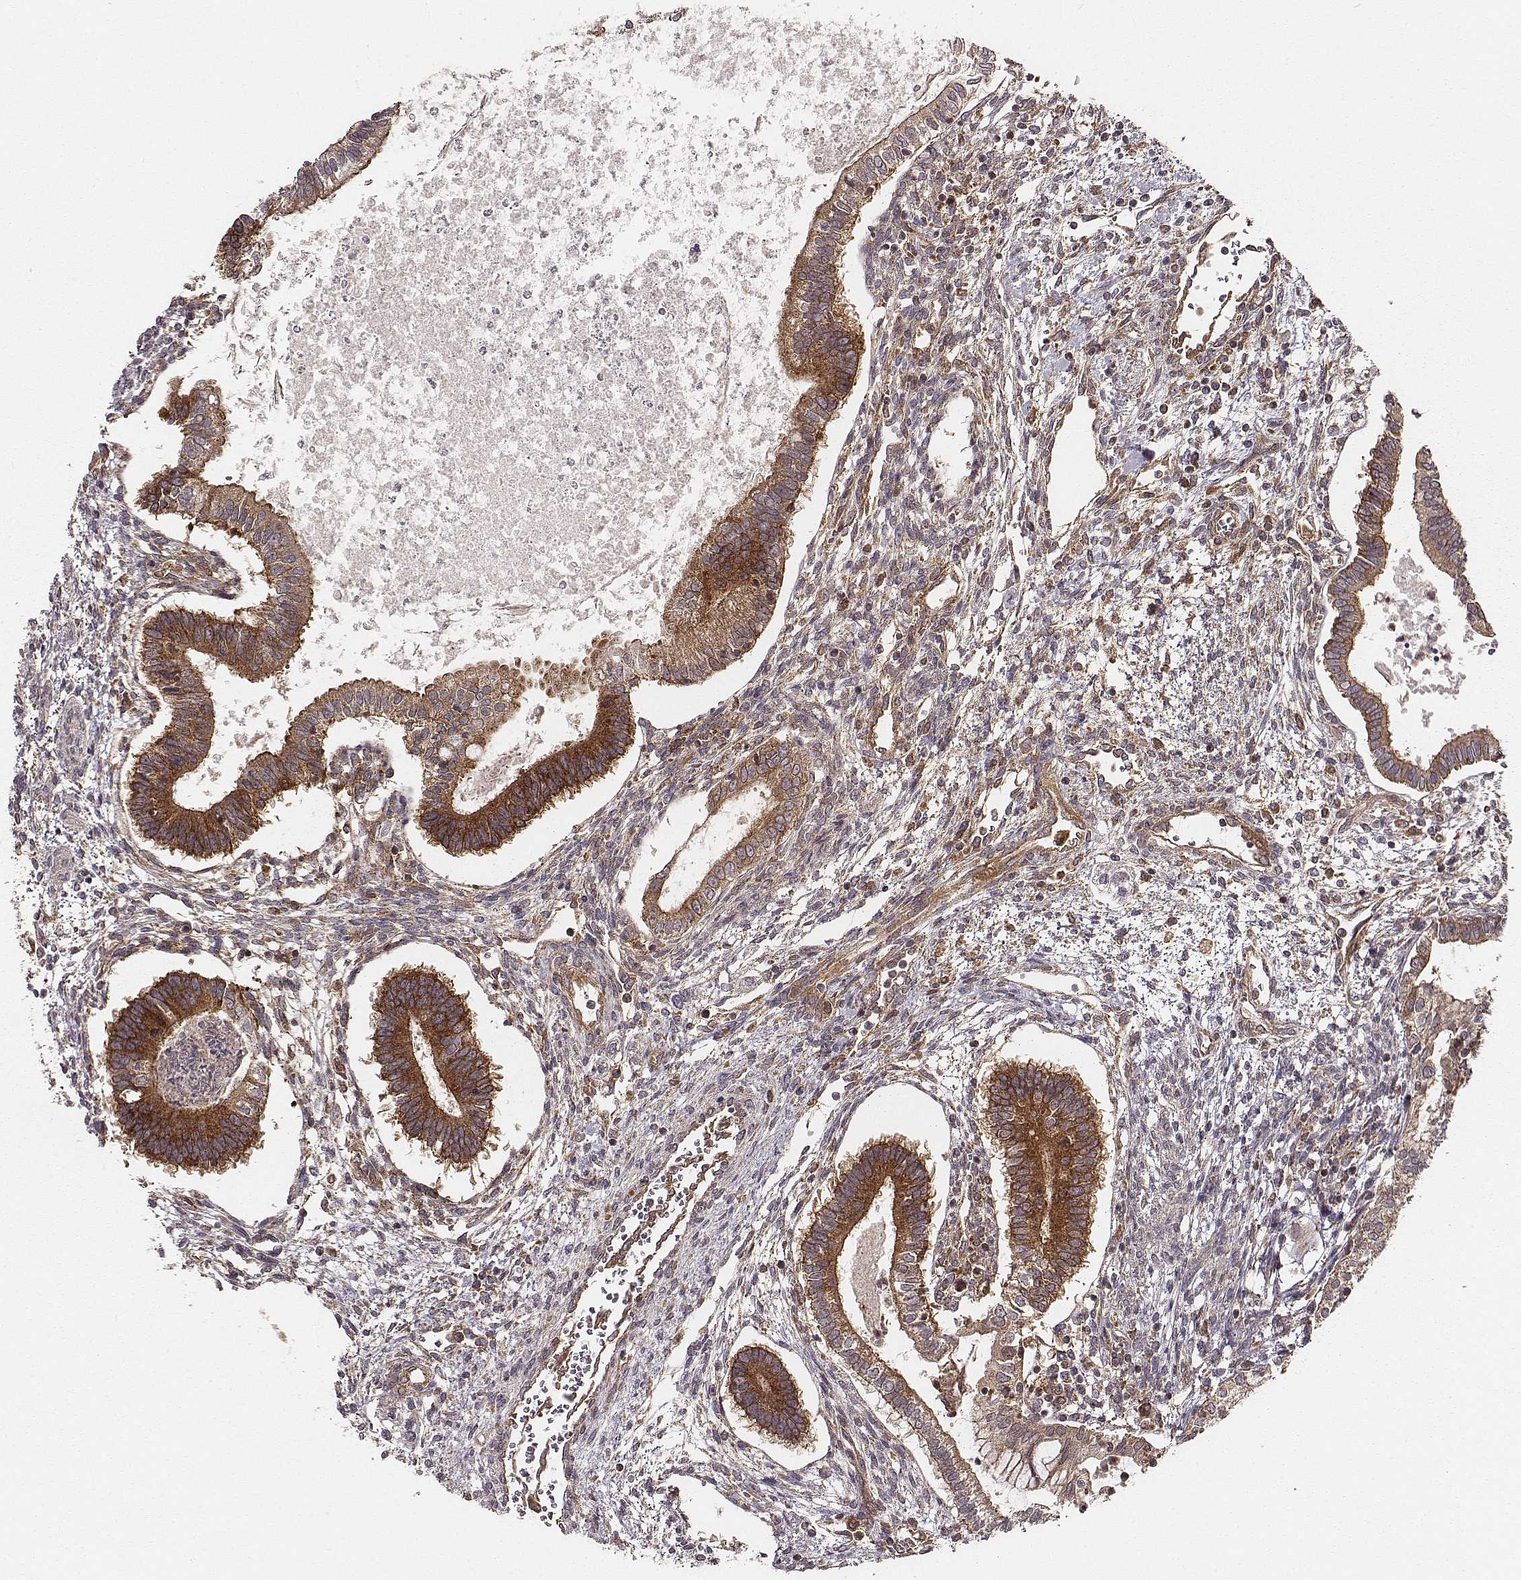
{"staining": {"intensity": "strong", "quantity": ">75%", "location": "cytoplasmic/membranous"}, "tissue": "testis cancer", "cell_type": "Tumor cells", "image_type": "cancer", "snomed": [{"axis": "morphology", "description": "Carcinoma, Embryonal, NOS"}, {"axis": "topography", "description": "Testis"}], "caption": "Testis cancer stained for a protein exhibits strong cytoplasmic/membranous positivity in tumor cells. The protein is stained brown, and the nuclei are stained in blue (DAB (3,3'-diaminobenzidine) IHC with brightfield microscopy, high magnification).", "gene": "VPS26A", "patient": {"sex": "male", "age": 37}}